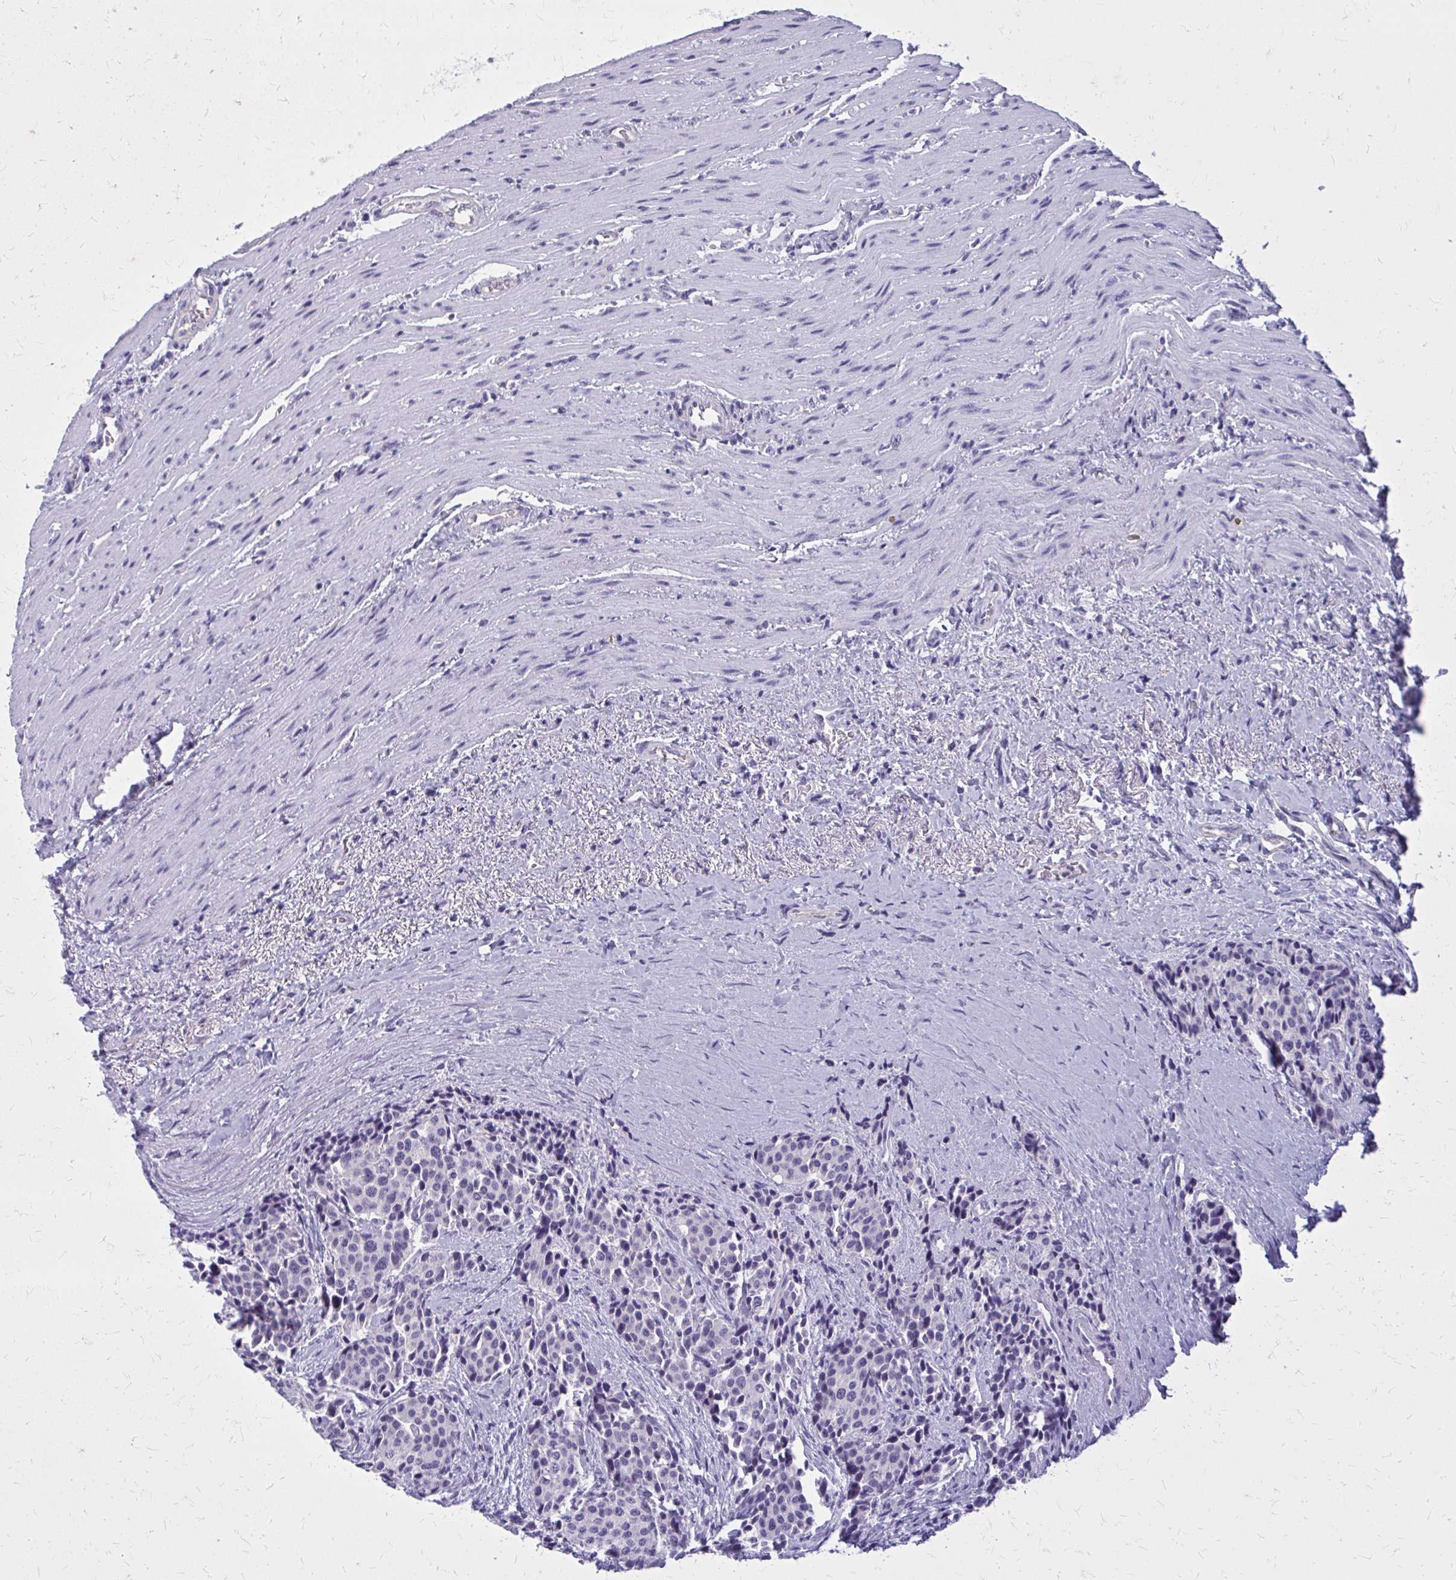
{"staining": {"intensity": "negative", "quantity": "none", "location": "none"}, "tissue": "carcinoid", "cell_type": "Tumor cells", "image_type": "cancer", "snomed": [{"axis": "morphology", "description": "Carcinoid, malignant, NOS"}, {"axis": "topography", "description": "Small intestine"}], "caption": "Immunohistochemical staining of carcinoid (malignant) reveals no significant staining in tumor cells. Nuclei are stained in blue.", "gene": "OR4A47", "patient": {"sex": "male", "age": 73}}